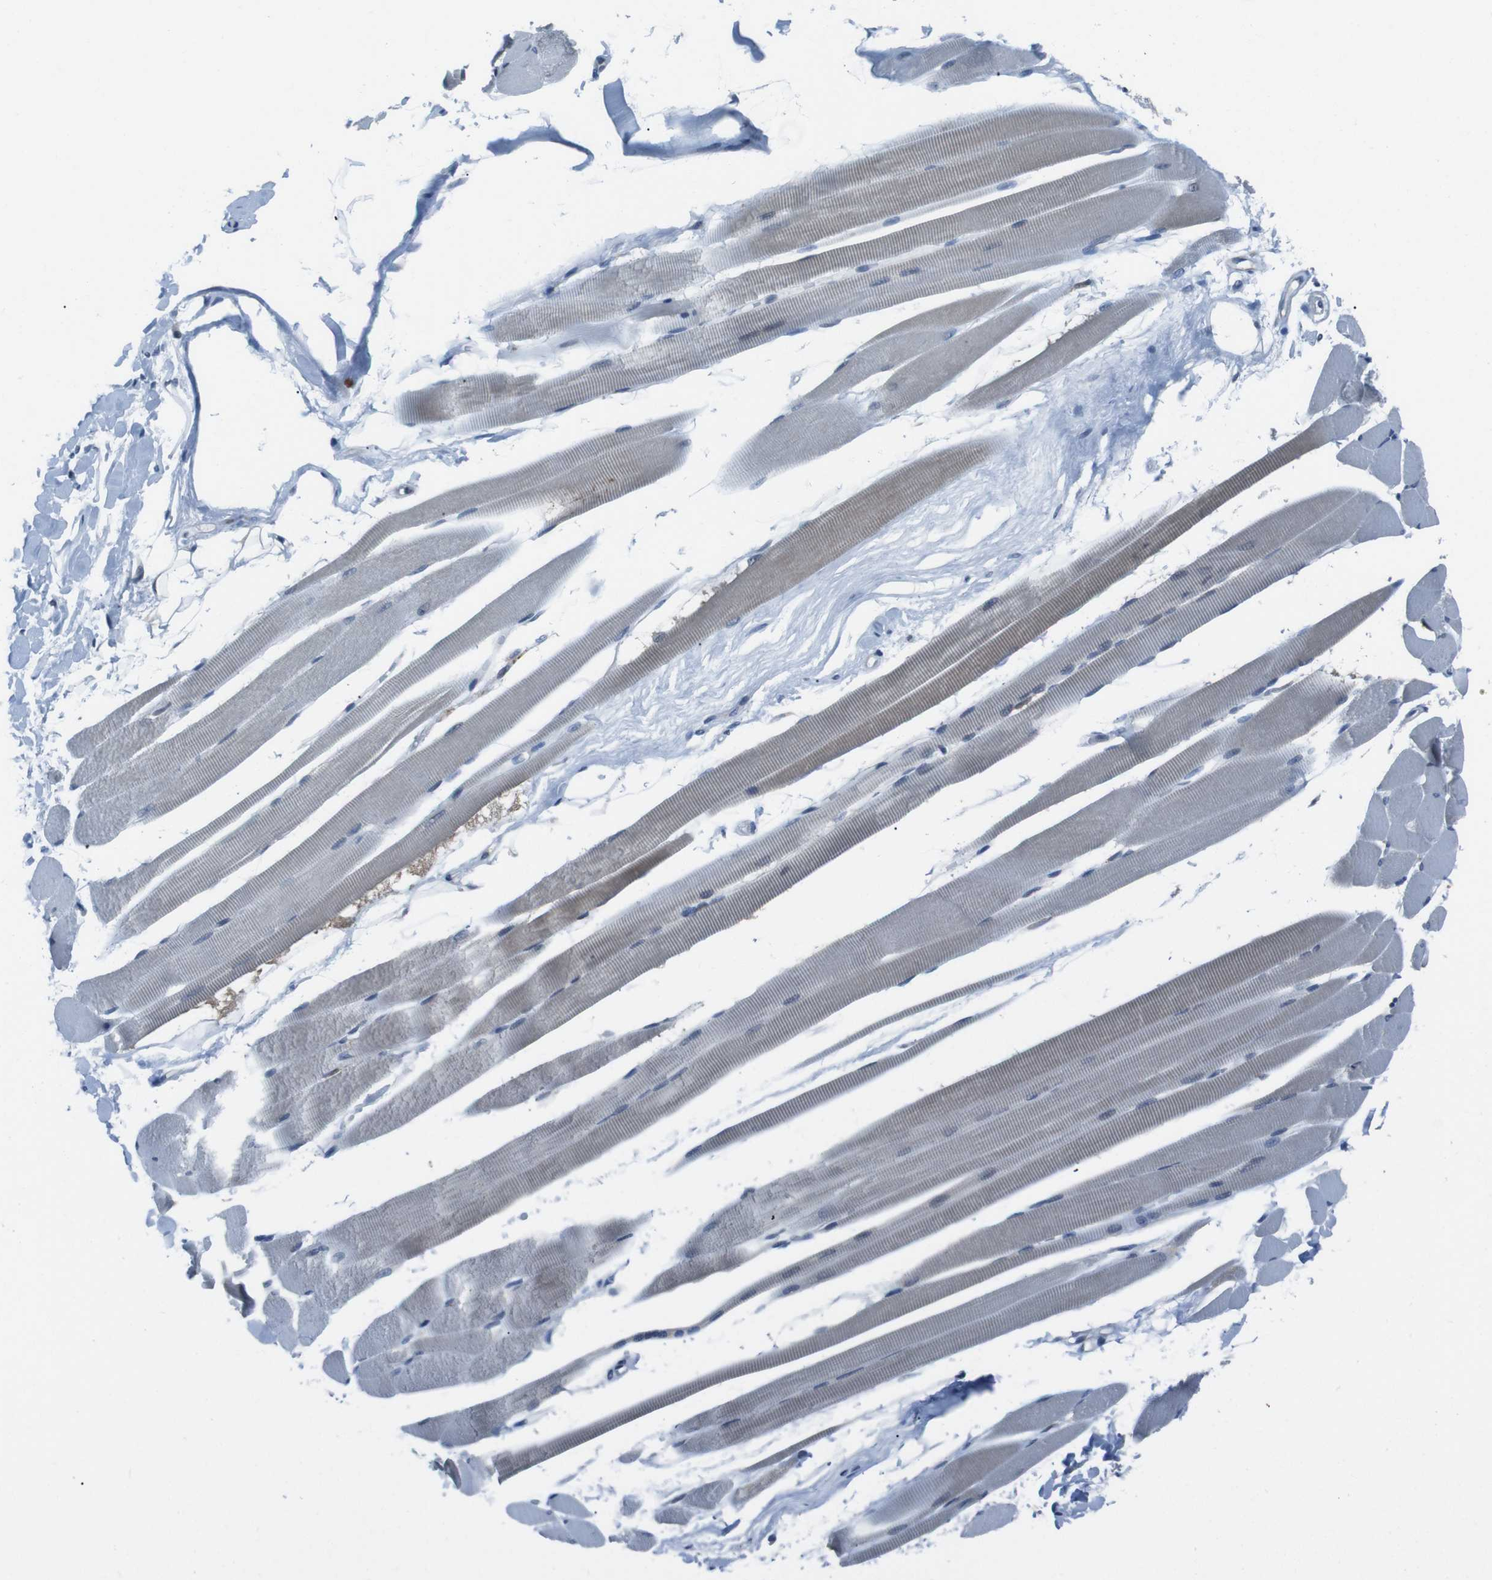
{"staining": {"intensity": "negative", "quantity": "none", "location": "none"}, "tissue": "skeletal muscle", "cell_type": "Myocytes", "image_type": "normal", "snomed": [{"axis": "morphology", "description": "Normal tissue, NOS"}, {"axis": "topography", "description": "Skeletal muscle"}, {"axis": "topography", "description": "Peripheral nerve tissue"}], "caption": "This photomicrograph is of normal skeletal muscle stained with immunohistochemistry (IHC) to label a protein in brown with the nuclei are counter-stained blue. There is no expression in myocytes.", "gene": "LRP5", "patient": {"sex": "female", "age": 84}}